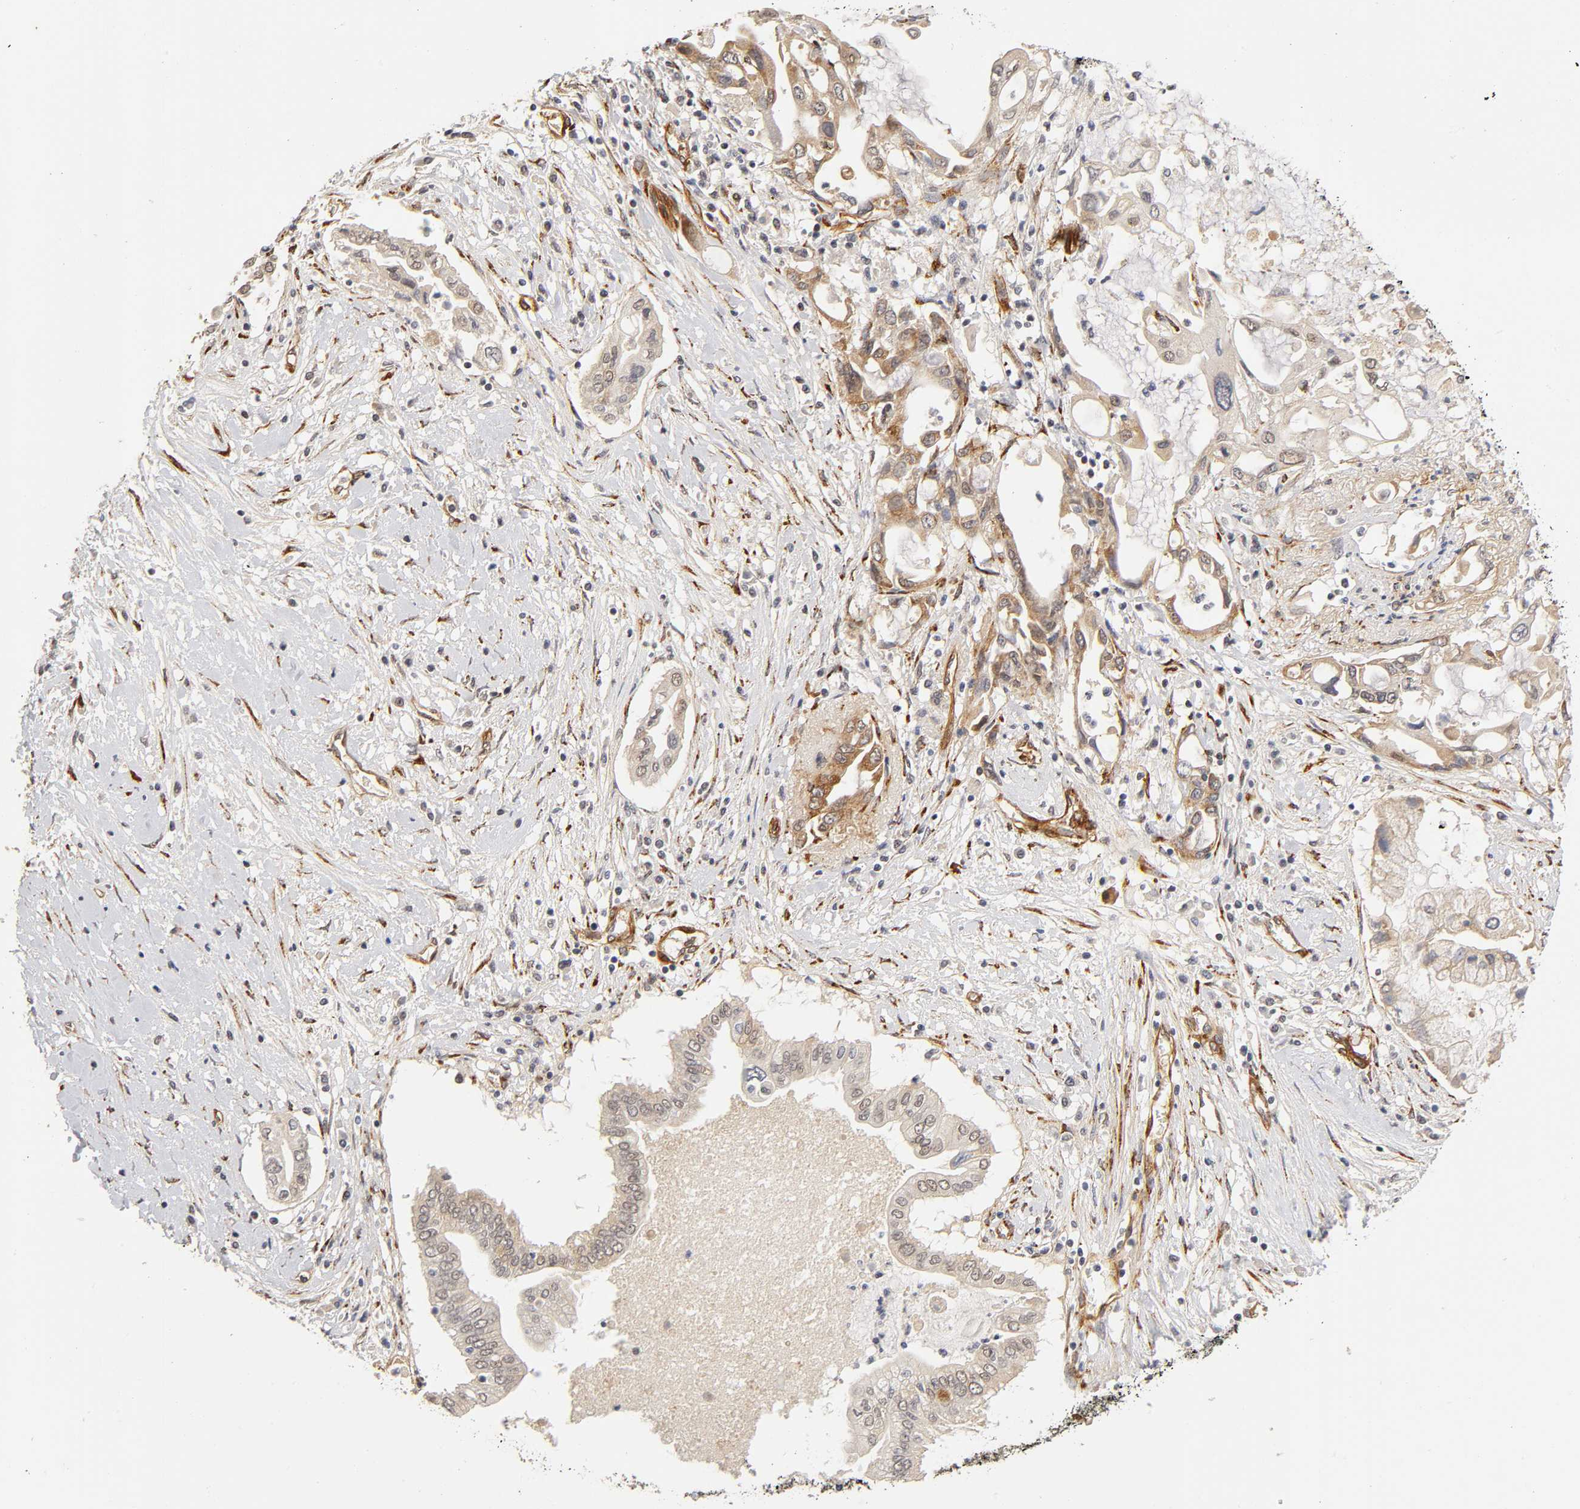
{"staining": {"intensity": "moderate", "quantity": "25%-75%", "location": "cytoplasmic/membranous"}, "tissue": "pancreatic cancer", "cell_type": "Tumor cells", "image_type": "cancer", "snomed": [{"axis": "morphology", "description": "Adenocarcinoma, NOS"}, {"axis": "topography", "description": "Pancreas"}], "caption": "Immunohistochemistry (IHC) histopathology image of human pancreatic cancer (adenocarcinoma) stained for a protein (brown), which reveals medium levels of moderate cytoplasmic/membranous staining in about 25%-75% of tumor cells.", "gene": "LAMB1", "patient": {"sex": "female", "age": 57}}